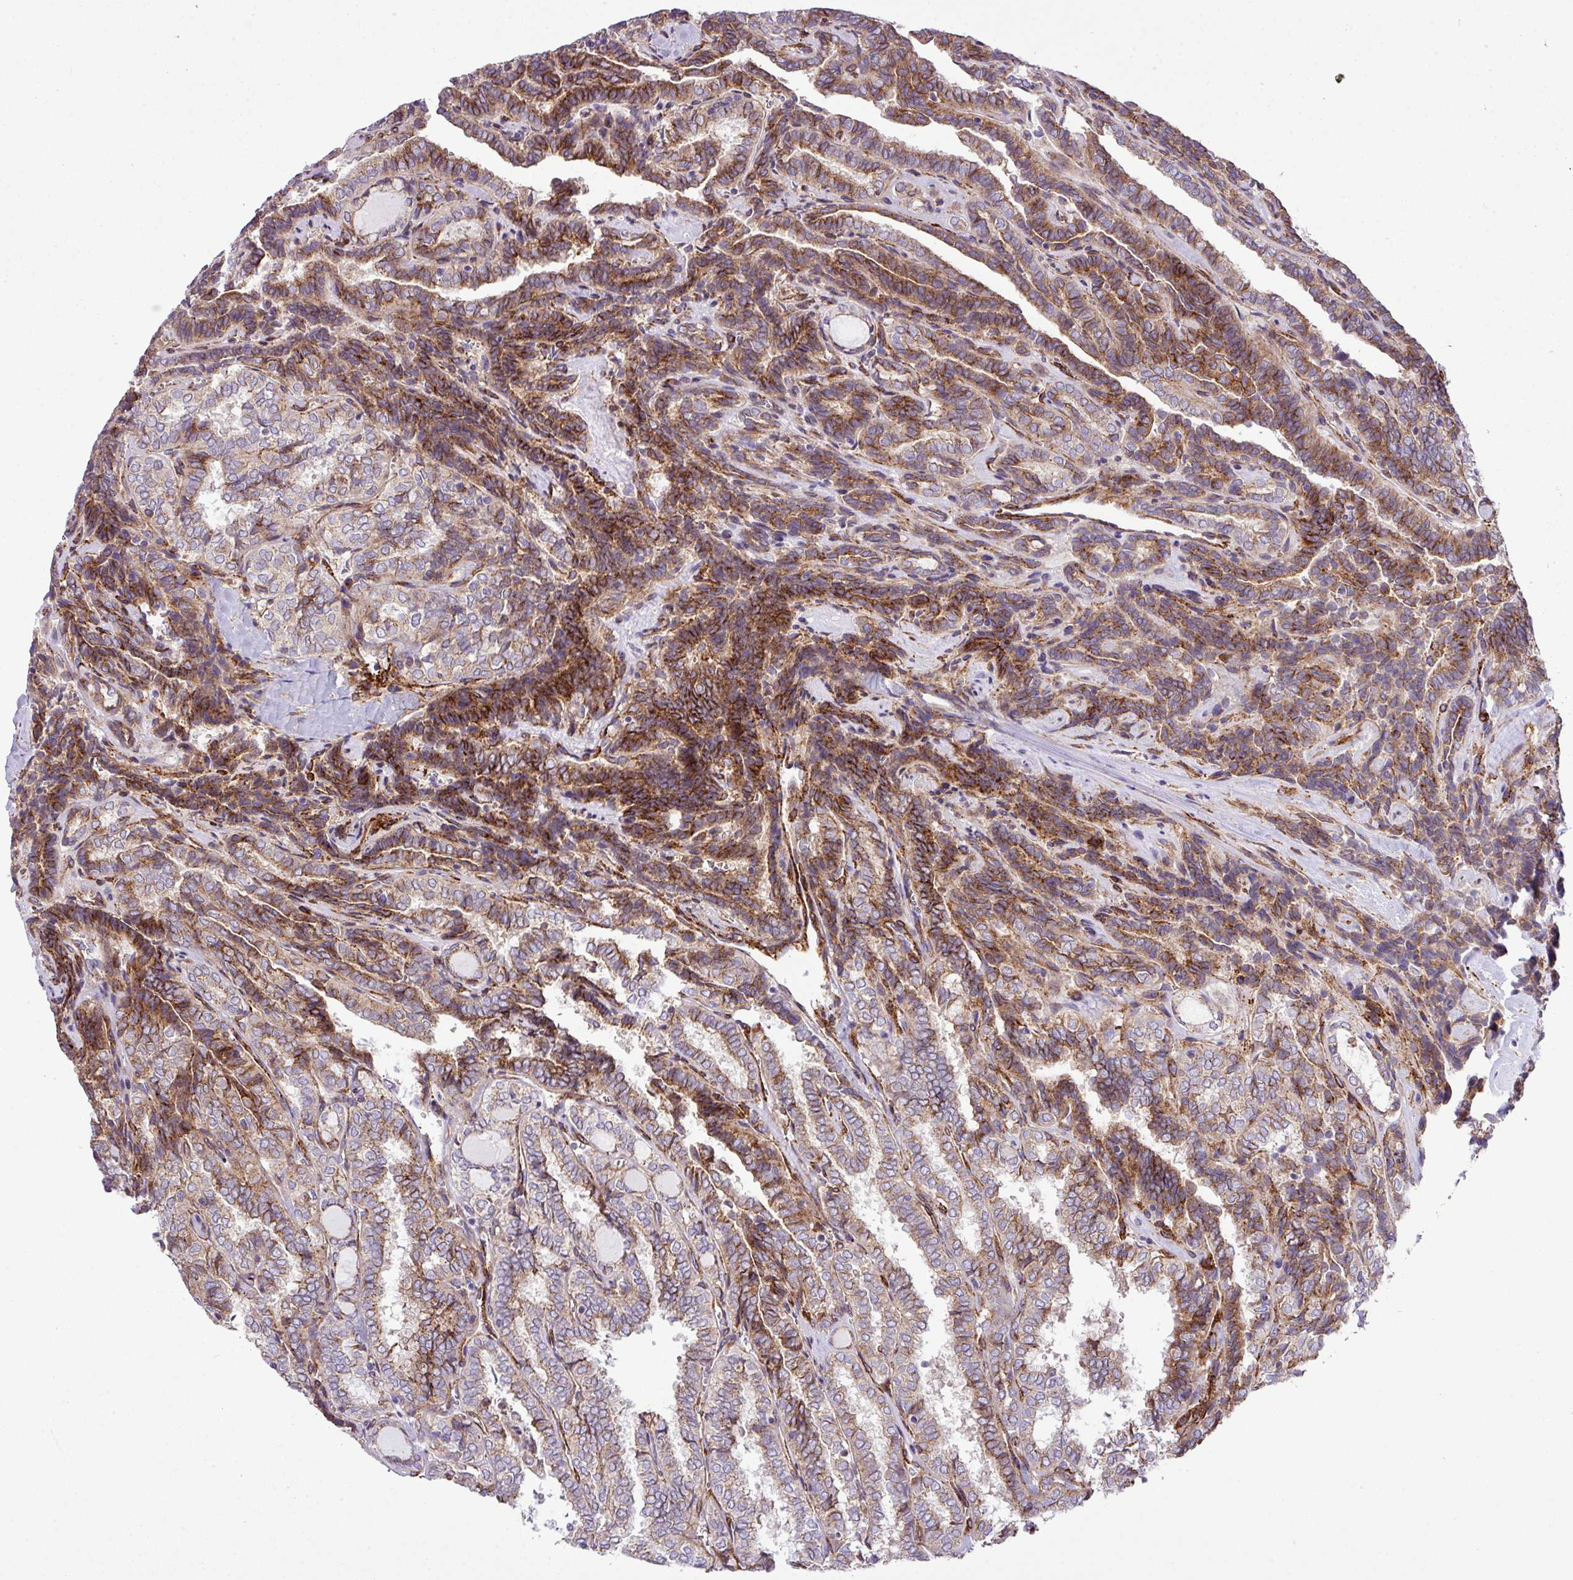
{"staining": {"intensity": "moderate", "quantity": ">75%", "location": "cytoplasmic/membranous"}, "tissue": "thyroid cancer", "cell_type": "Tumor cells", "image_type": "cancer", "snomed": [{"axis": "morphology", "description": "Papillary adenocarcinoma, NOS"}, {"axis": "topography", "description": "Thyroid gland"}], "caption": "Approximately >75% of tumor cells in thyroid cancer (papillary adenocarcinoma) show moderate cytoplasmic/membranous protein expression as visualized by brown immunohistochemical staining.", "gene": "FAM47E", "patient": {"sex": "female", "age": 30}}